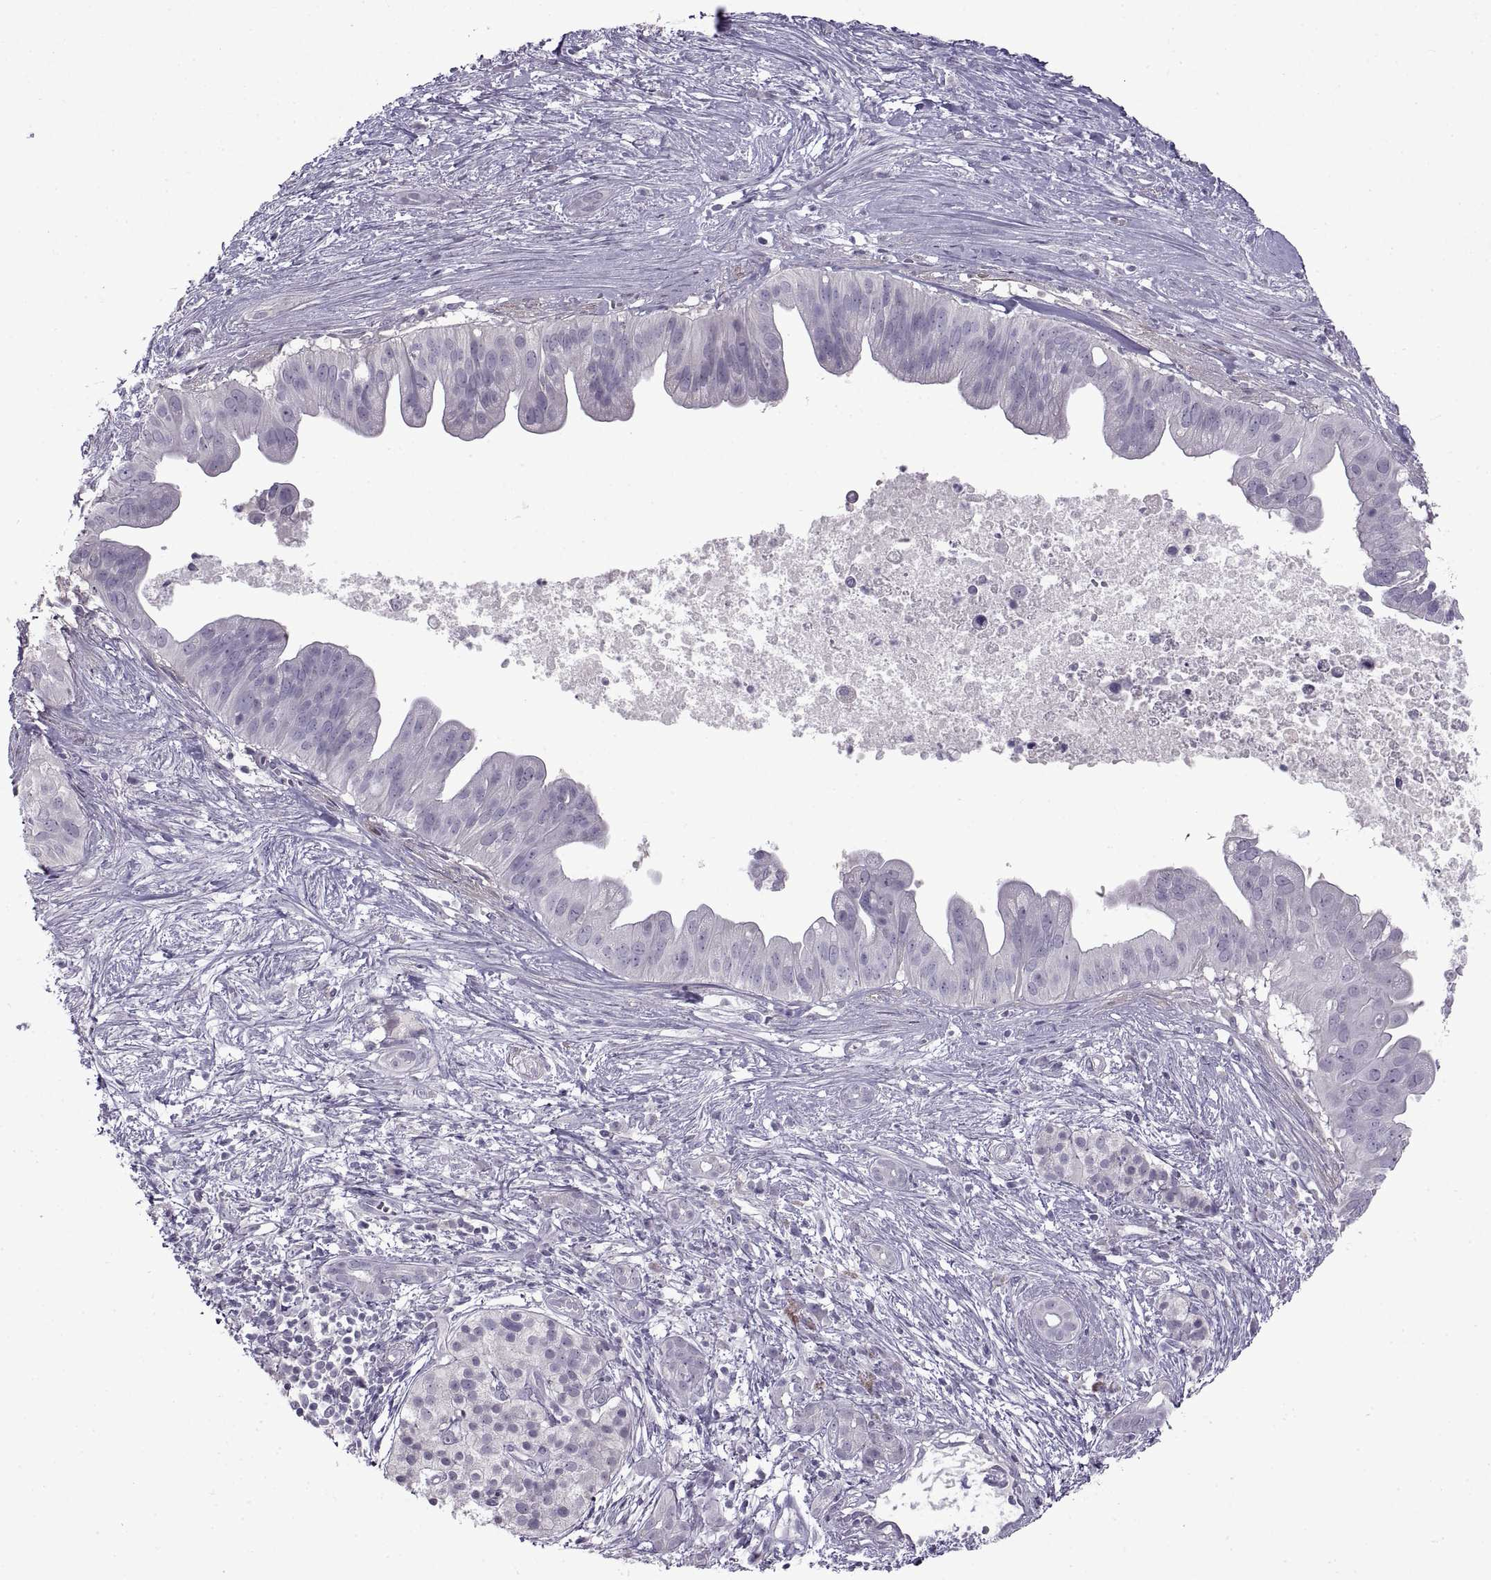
{"staining": {"intensity": "negative", "quantity": "none", "location": "none"}, "tissue": "pancreatic cancer", "cell_type": "Tumor cells", "image_type": "cancer", "snomed": [{"axis": "morphology", "description": "Adenocarcinoma, NOS"}, {"axis": "topography", "description": "Pancreas"}], "caption": "The image reveals no significant staining in tumor cells of pancreatic cancer.", "gene": "BSPH1", "patient": {"sex": "male", "age": 61}}